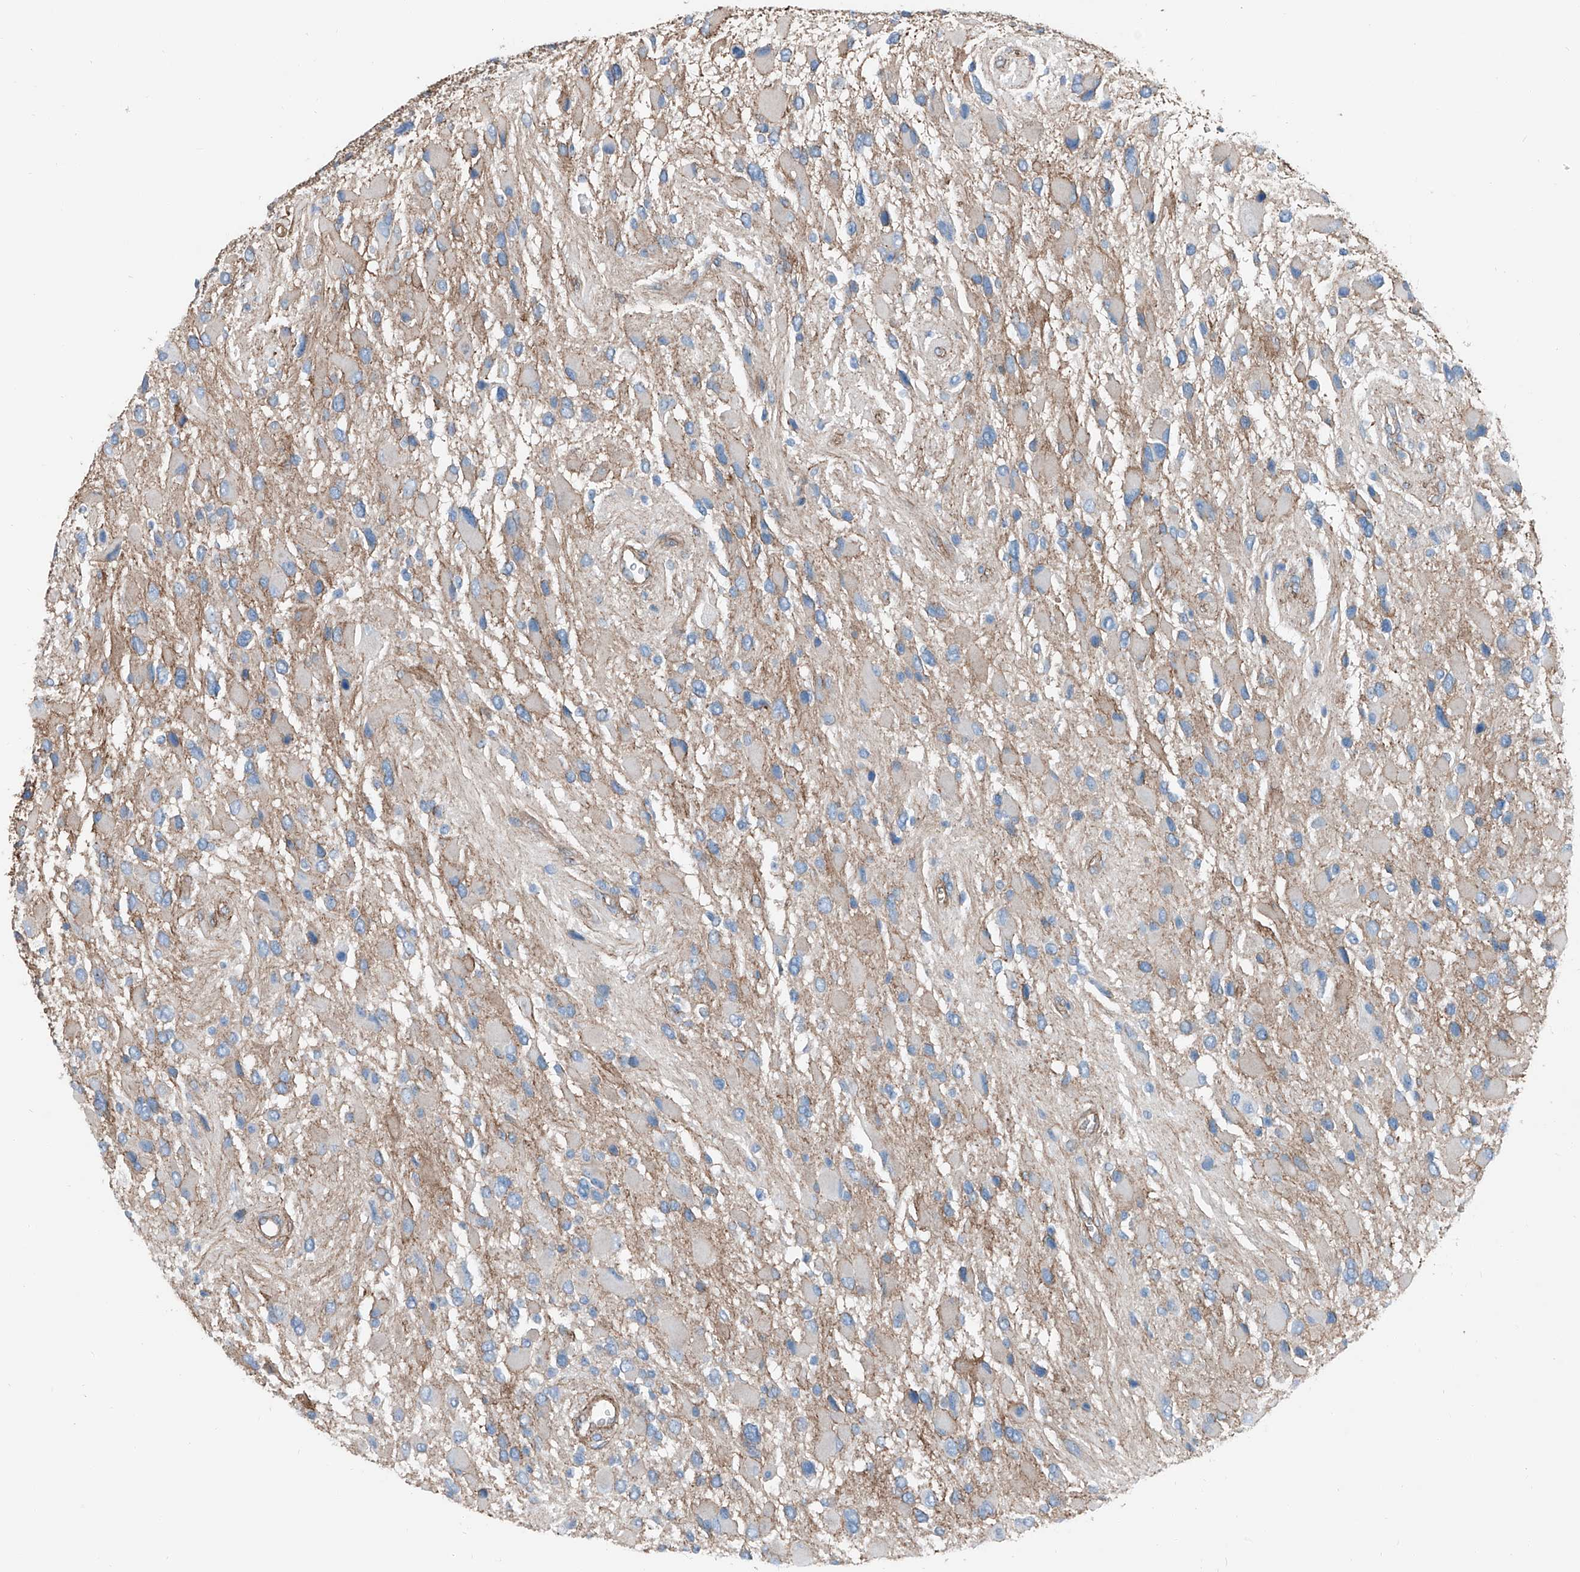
{"staining": {"intensity": "weak", "quantity": "<25%", "location": "cytoplasmic/membranous"}, "tissue": "glioma", "cell_type": "Tumor cells", "image_type": "cancer", "snomed": [{"axis": "morphology", "description": "Glioma, malignant, High grade"}, {"axis": "topography", "description": "Brain"}], "caption": "Protein analysis of glioma exhibits no significant positivity in tumor cells.", "gene": "THEMIS2", "patient": {"sex": "male", "age": 53}}